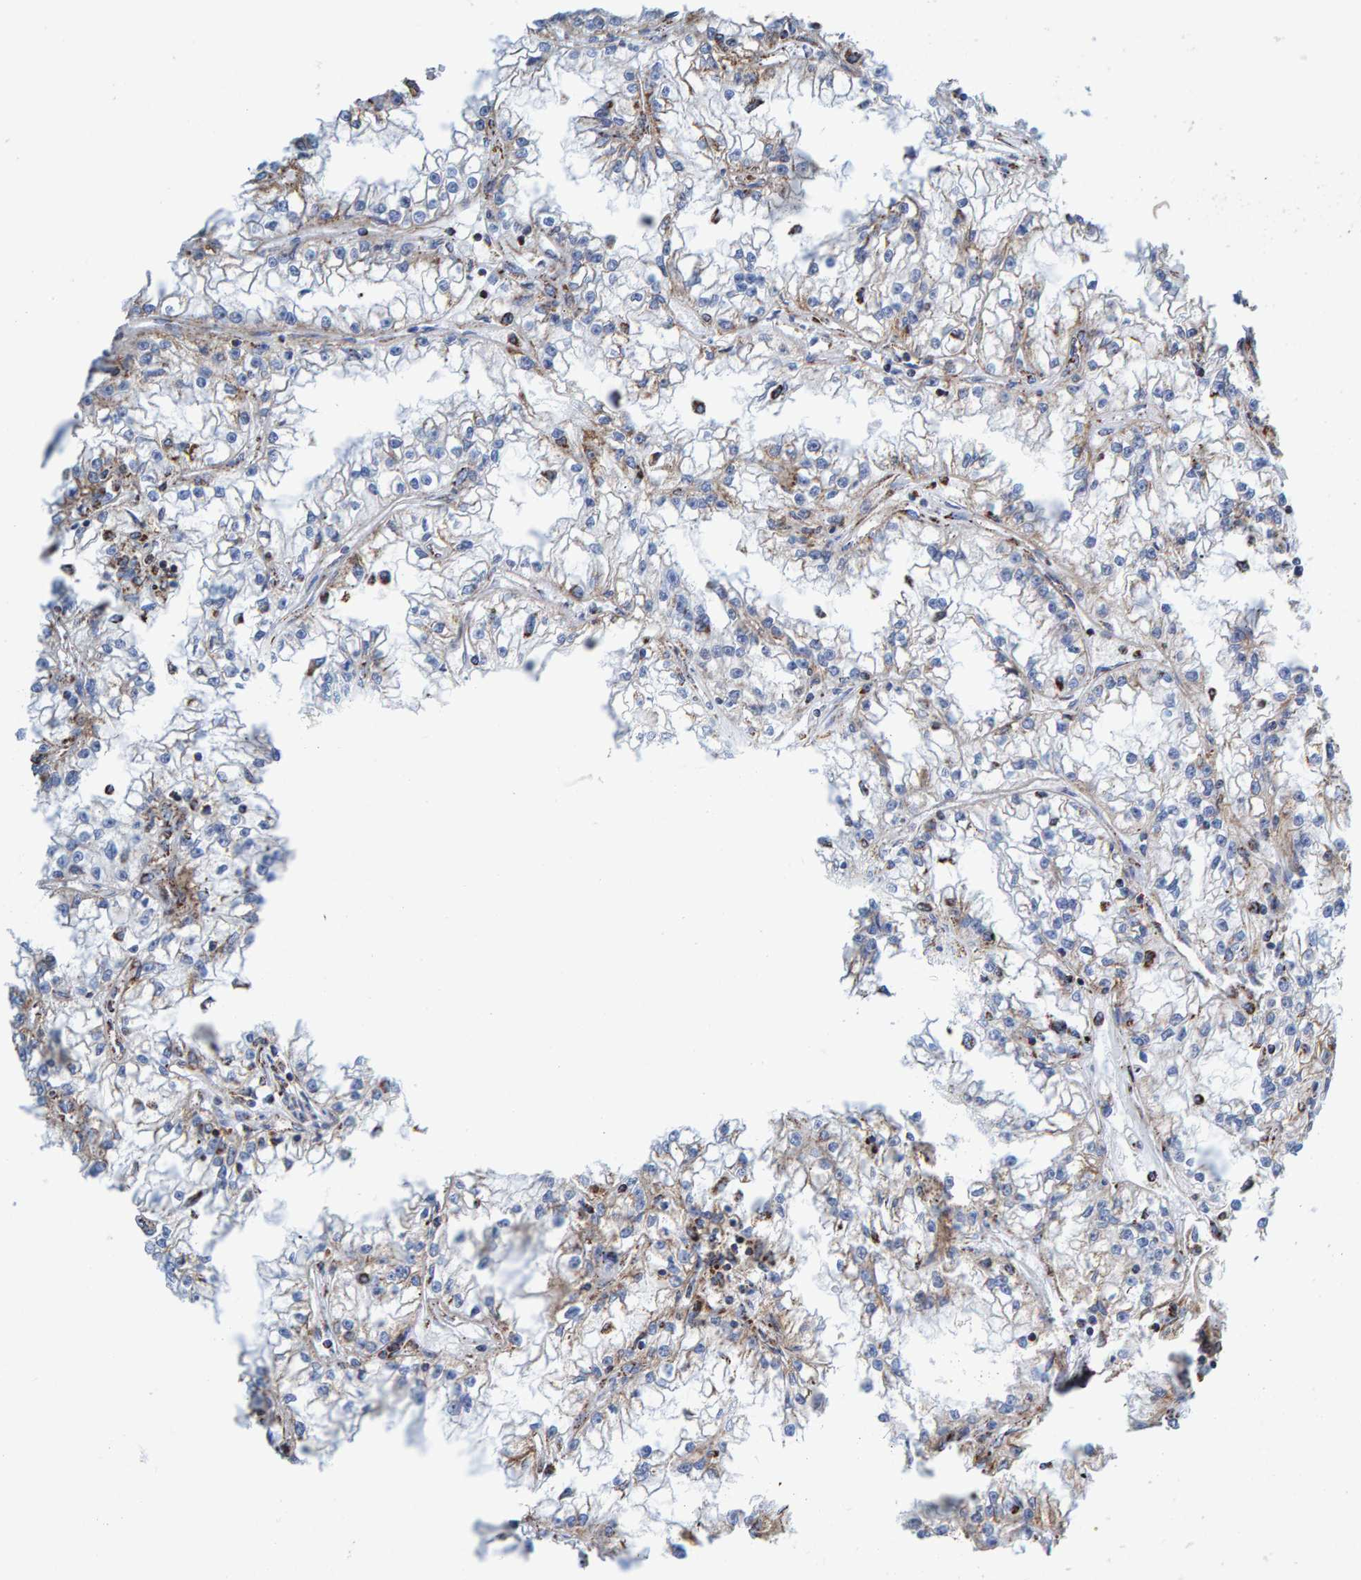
{"staining": {"intensity": "moderate", "quantity": "25%-75%", "location": "cytoplasmic/membranous"}, "tissue": "renal cancer", "cell_type": "Tumor cells", "image_type": "cancer", "snomed": [{"axis": "morphology", "description": "Adenocarcinoma, NOS"}, {"axis": "topography", "description": "Kidney"}], "caption": "IHC staining of renal cancer, which reveals medium levels of moderate cytoplasmic/membranous staining in about 25%-75% of tumor cells indicating moderate cytoplasmic/membranous protein positivity. The staining was performed using DAB (brown) for protein detection and nuclei were counterstained in hematoxylin (blue).", "gene": "ENSG00000262660", "patient": {"sex": "male", "age": 56}}